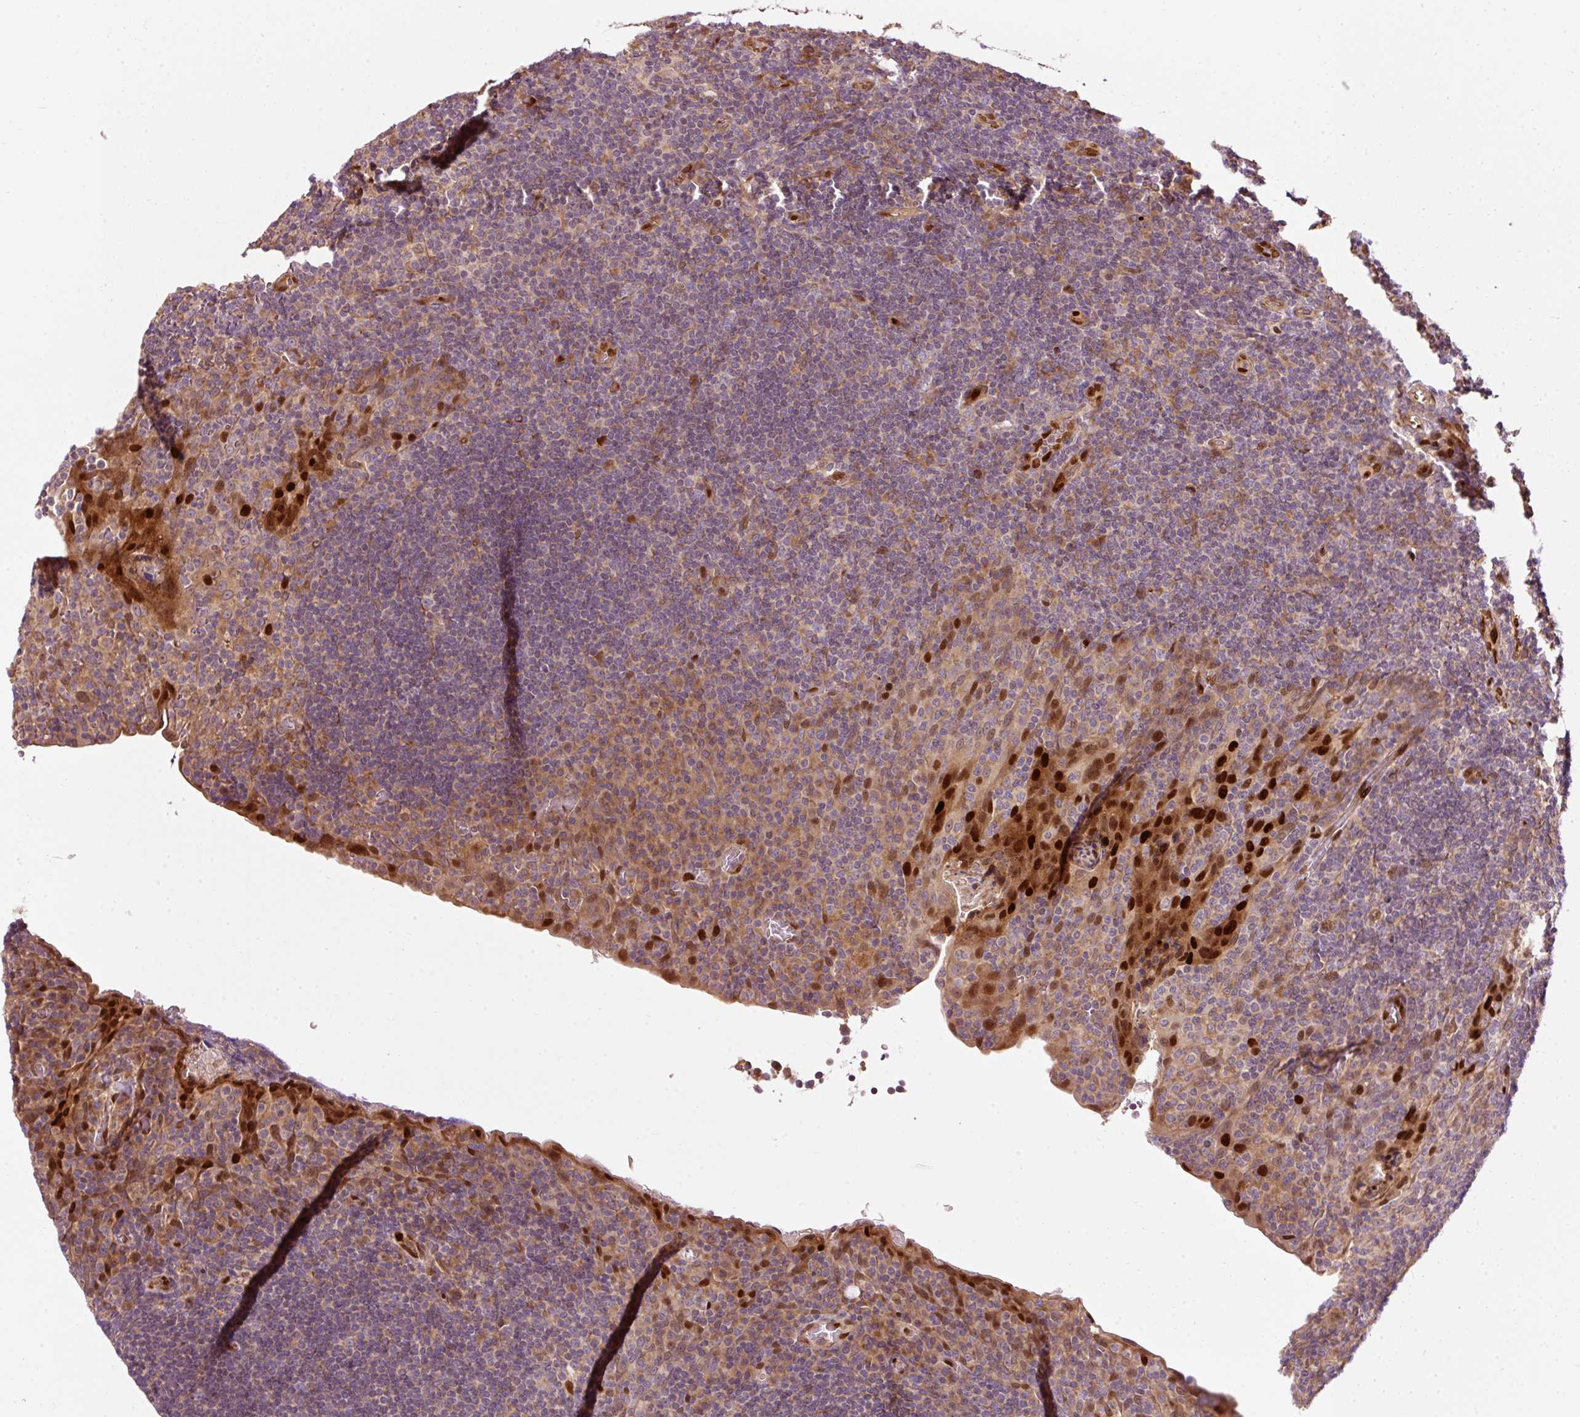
{"staining": {"intensity": "moderate", "quantity": "<25%", "location": "cytoplasmic/membranous"}, "tissue": "tonsil", "cell_type": "Germinal center cells", "image_type": "normal", "snomed": [{"axis": "morphology", "description": "Normal tissue, NOS"}, {"axis": "topography", "description": "Tonsil"}], "caption": "Immunohistochemical staining of unremarkable tonsil shows <25% levels of moderate cytoplasmic/membranous protein staining in approximately <25% of germinal center cells.", "gene": "NAPA", "patient": {"sex": "male", "age": 17}}